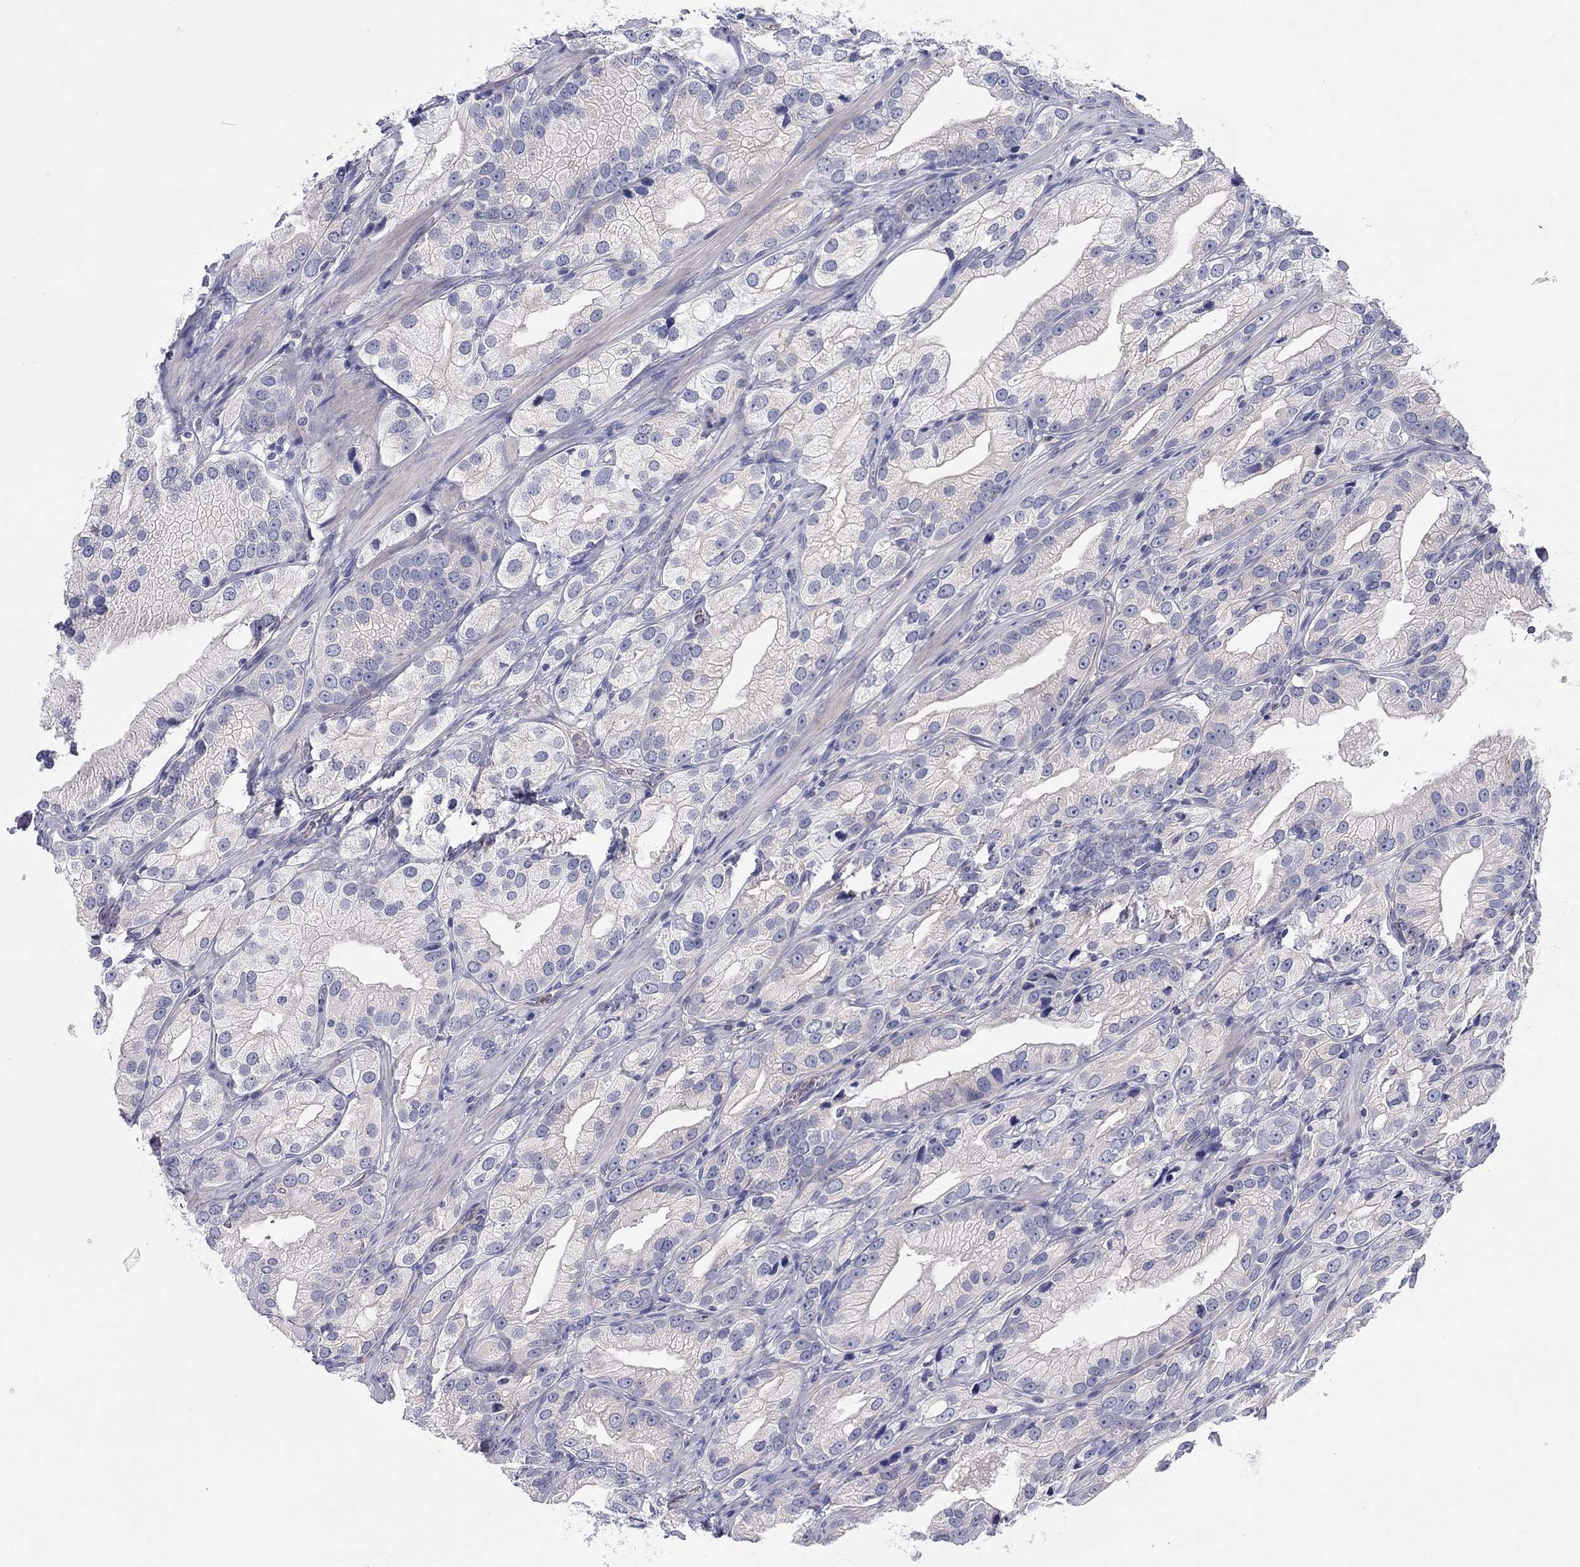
{"staining": {"intensity": "negative", "quantity": "none", "location": "none"}, "tissue": "prostate cancer", "cell_type": "Tumor cells", "image_type": "cancer", "snomed": [{"axis": "morphology", "description": "Adenocarcinoma, High grade"}, {"axis": "topography", "description": "Prostate and seminal vesicle, NOS"}], "caption": "Tumor cells show no significant staining in prostate cancer (high-grade adenocarcinoma).", "gene": "ABCG4", "patient": {"sex": "male", "age": 62}}